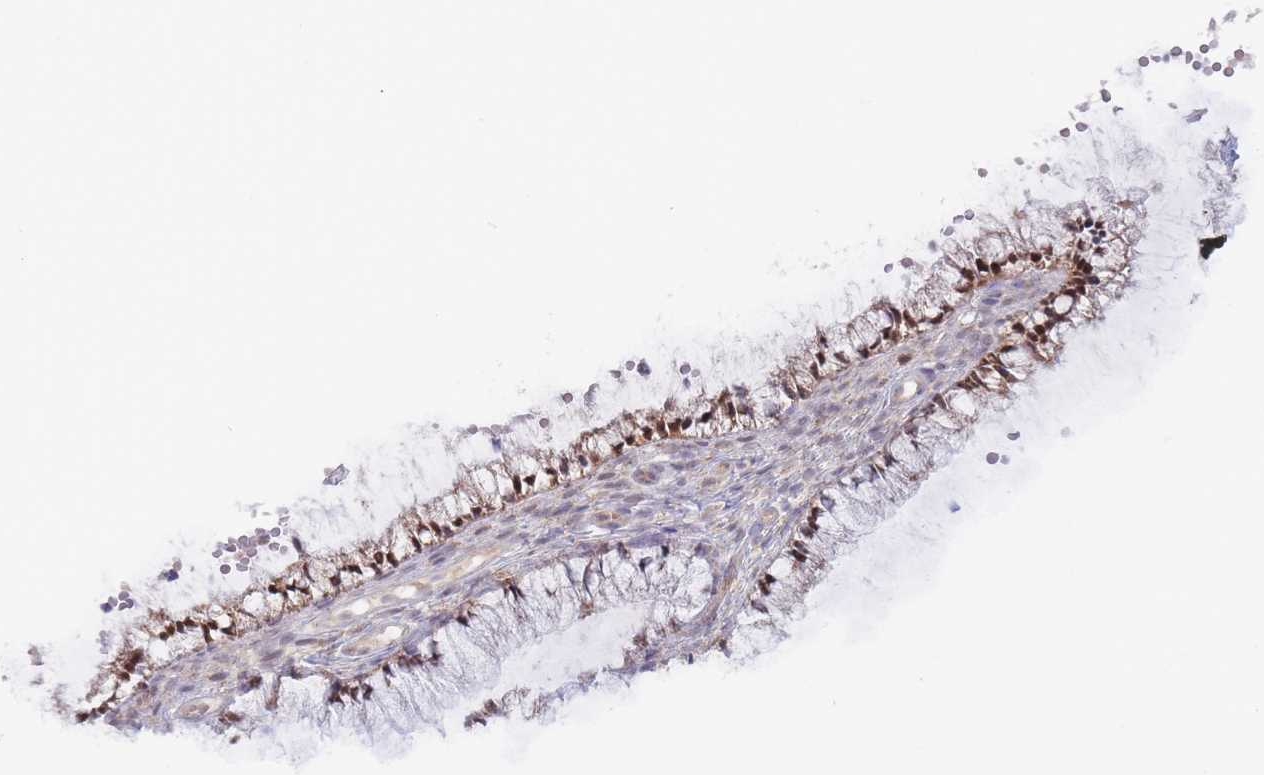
{"staining": {"intensity": "moderate", "quantity": ">75%", "location": "nuclear"}, "tissue": "cervix", "cell_type": "Glandular cells", "image_type": "normal", "snomed": [{"axis": "morphology", "description": "Normal tissue, NOS"}, {"axis": "topography", "description": "Cervix"}], "caption": "Protein staining of normal cervix reveals moderate nuclear staining in approximately >75% of glandular cells. Nuclei are stained in blue.", "gene": "NSFL1C", "patient": {"sex": "female", "age": 36}}